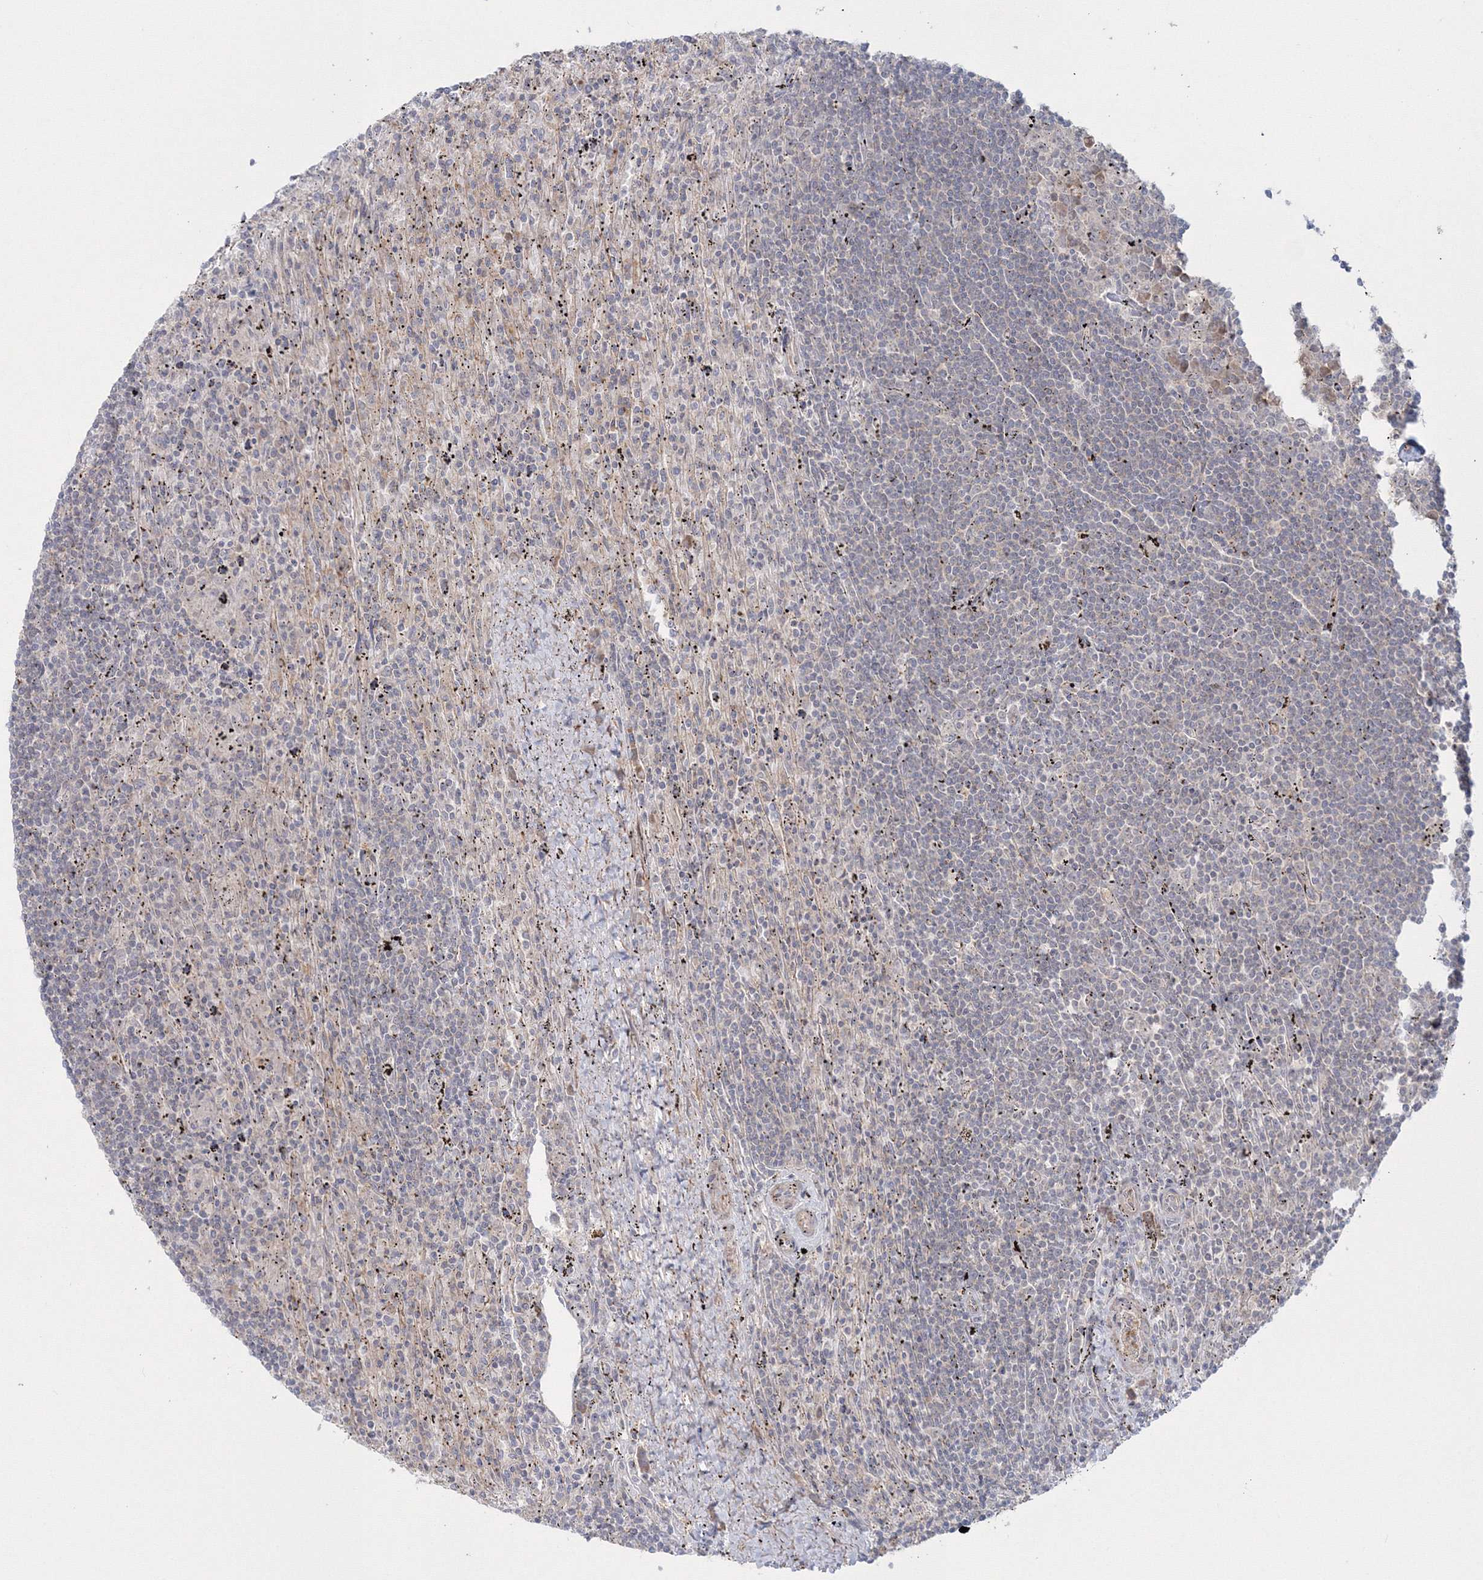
{"staining": {"intensity": "negative", "quantity": "none", "location": "none"}, "tissue": "lymphoma", "cell_type": "Tumor cells", "image_type": "cancer", "snomed": [{"axis": "morphology", "description": "Malignant lymphoma, non-Hodgkin's type, Low grade"}, {"axis": "topography", "description": "Spleen"}], "caption": "Human low-grade malignant lymphoma, non-Hodgkin's type stained for a protein using immunohistochemistry shows no staining in tumor cells.", "gene": "IPMK", "patient": {"sex": "male", "age": 76}}